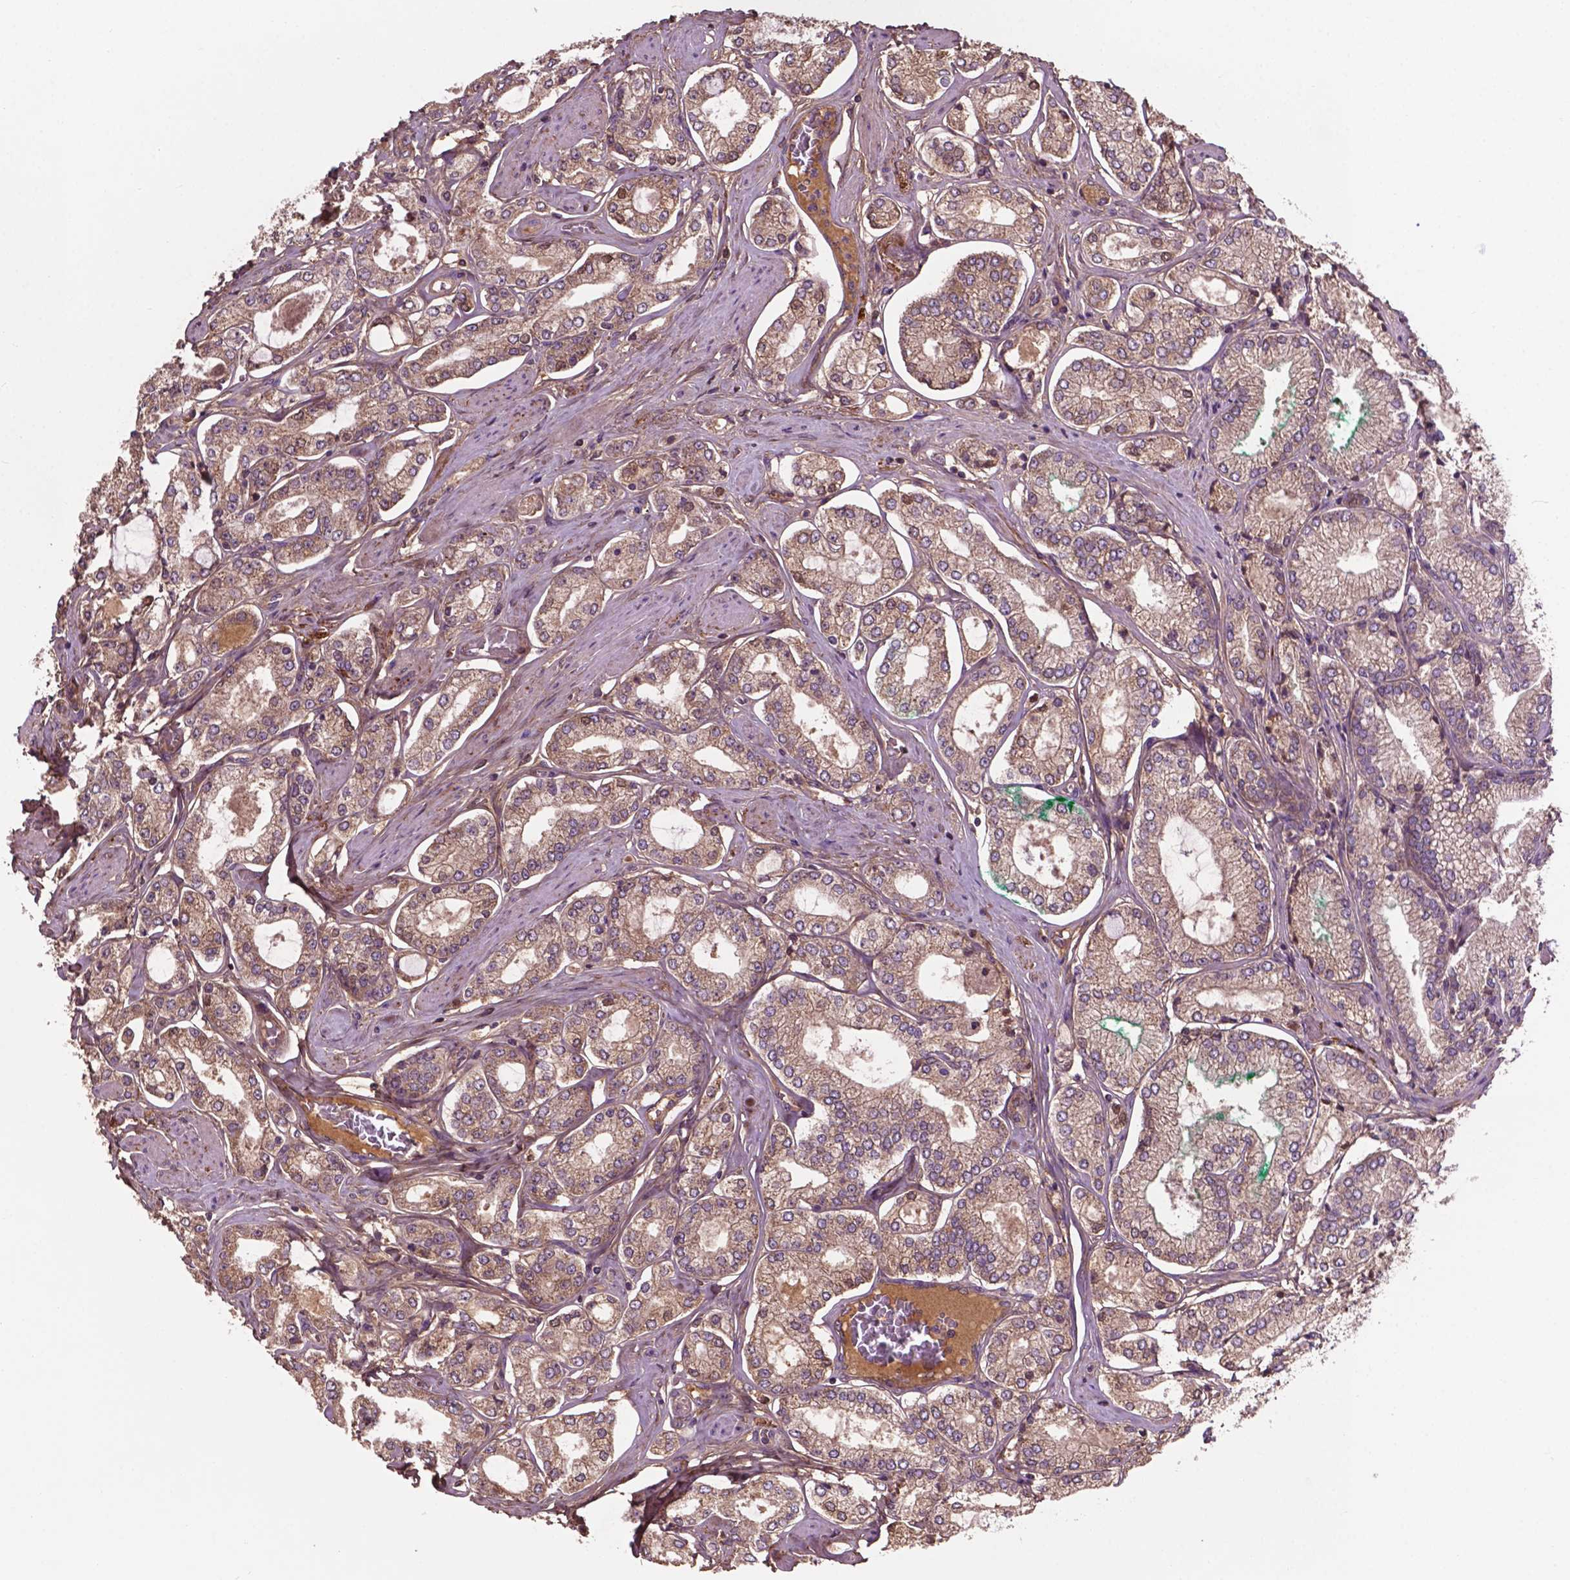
{"staining": {"intensity": "moderate", "quantity": ">75%", "location": "cytoplasmic/membranous"}, "tissue": "prostate cancer", "cell_type": "Tumor cells", "image_type": "cancer", "snomed": [{"axis": "morphology", "description": "Adenocarcinoma, High grade"}, {"axis": "topography", "description": "Prostate"}], "caption": "Protein analysis of prostate cancer tissue exhibits moderate cytoplasmic/membranous positivity in about >75% of tumor cells.", "gene": "GJA9", "patient": {"sex": "male", "age": 68}}